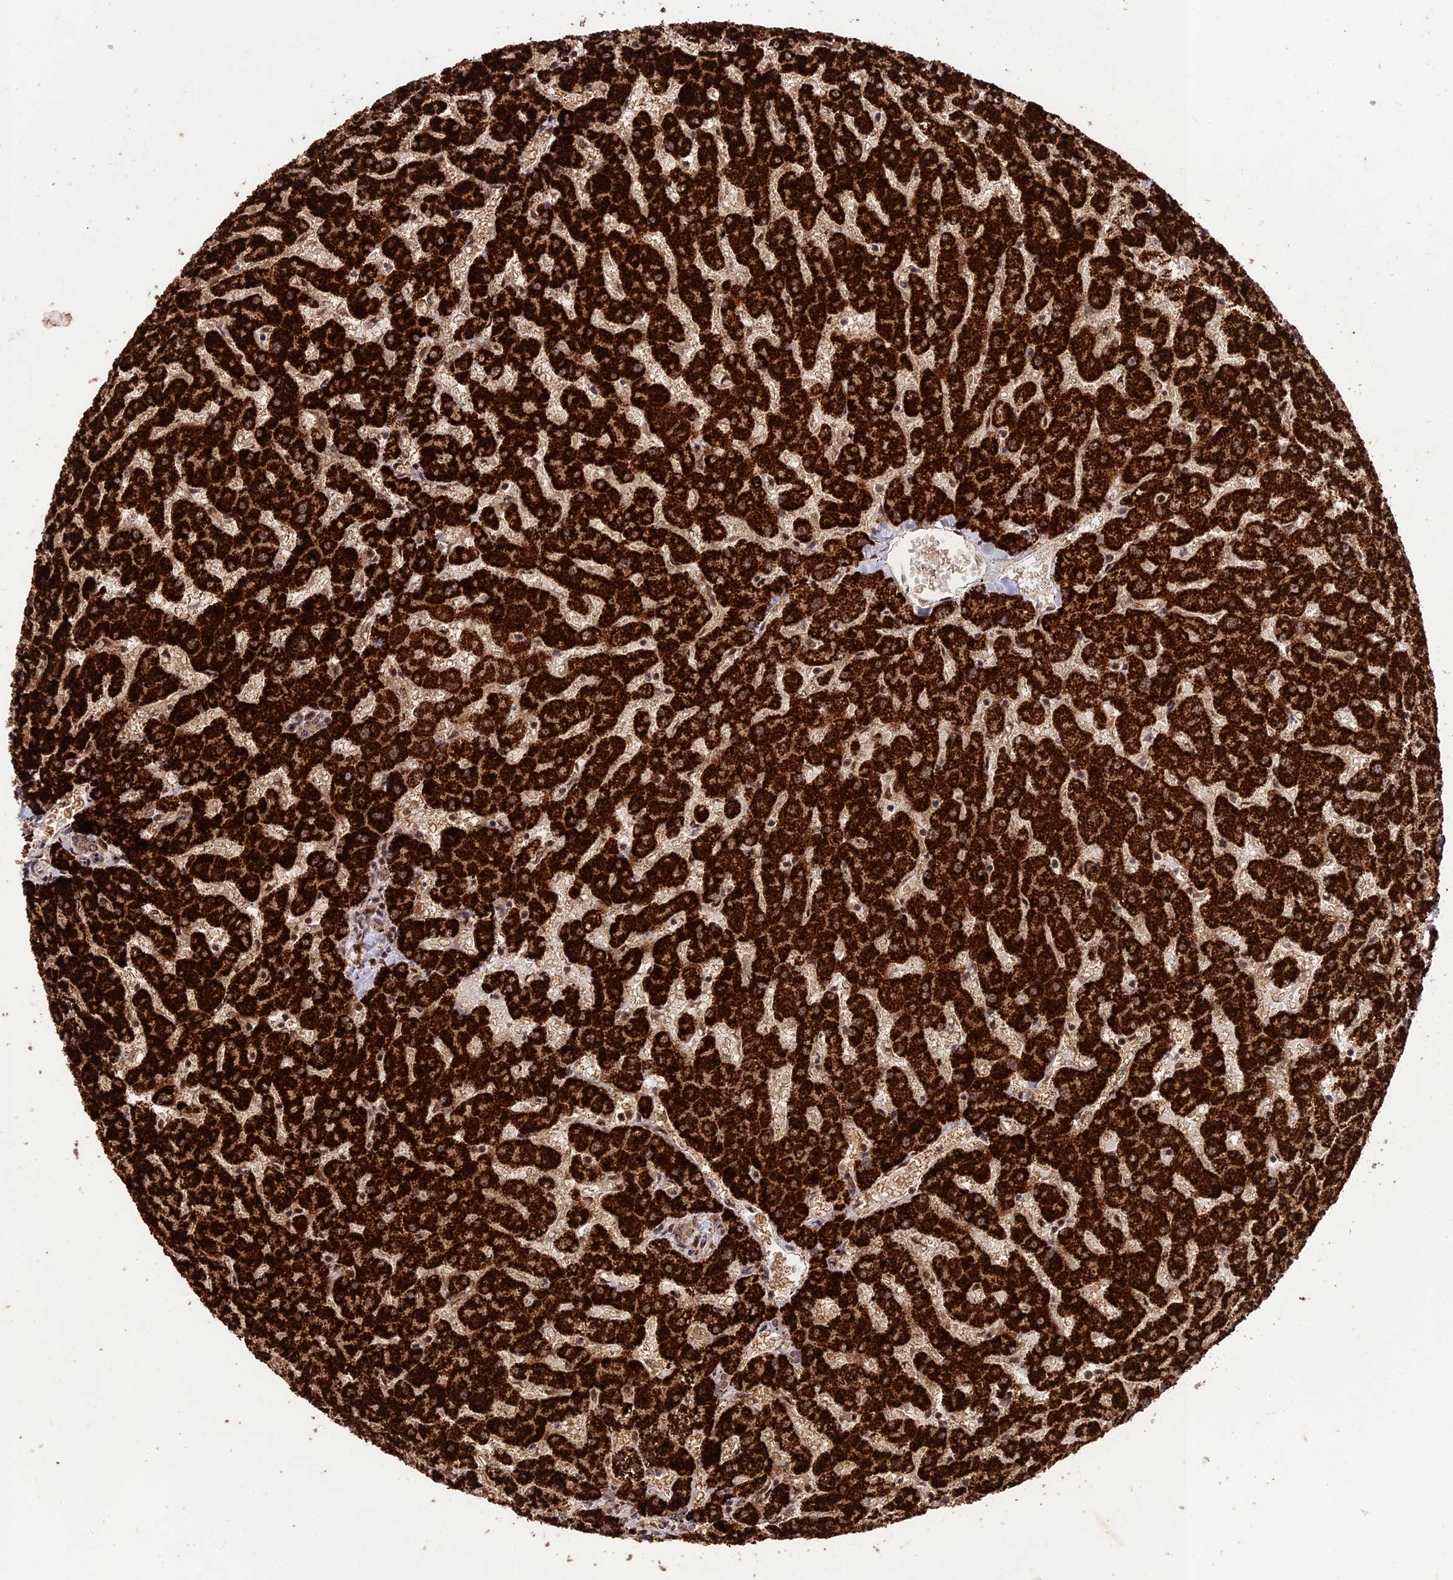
{"staining": {"intensity": "weak", "quantity": ">75%", "location": "cytoplasmic/membranous"}, "tissue": "liver", "cell_type": "Cholangiocytes", "image_type": "normal", "snomed": [{"axis": "morphology", "description": "Normal tissue, NOS"}, {"axis": "topography", "description": "Liver"}], "caption": "IHC micrograph of normal human liver stained for a protein (brown), which exhibits low levels of weak cytoplasmic/membranous expression in about >75% of cholangiocytes.", "gene": "REV1", "patient": {"sex": "female", "age": 63}}